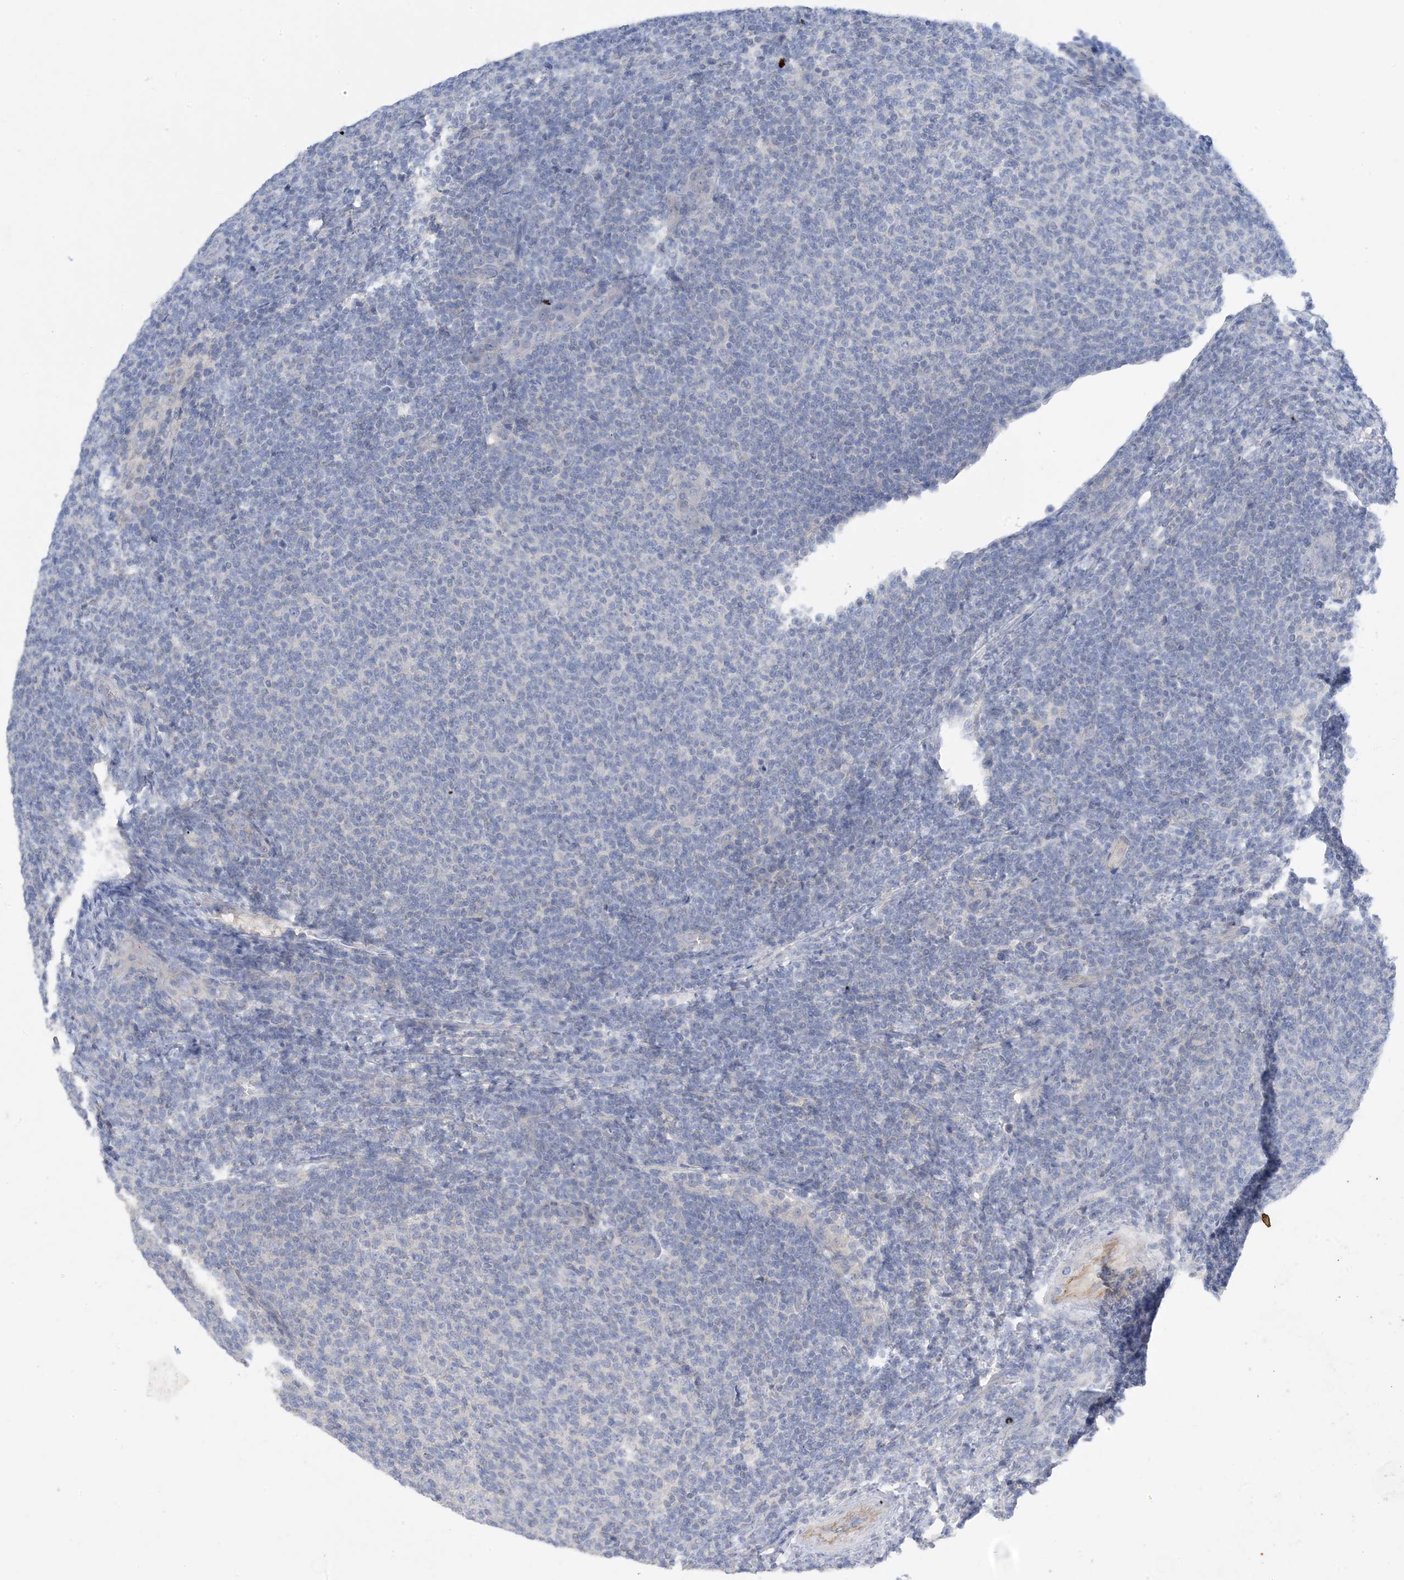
{"staining": {"intensity": "negative", "quantity": "none", "location": "none"}, "tissue": "lymphoma", "cell_type": "Tumor cells", "image_type": "cancer", "snomed": [{"axis": "morphology", "description": "Malignant lymphoma, non-Hodgkin's type, Low grade"}, {"axis": "topography", "description": "Lymph node"}], "caption": "Immunohistochemistry (IHC) micrograph of neoplastic tissue: lymphoma stained with DAB (3,3'-diaminobenzidine) demonstrates no significant protein staining in tumor cells. The staining was performed using DAB (3,3'-diaminobenzidine) to visualize the protein expression in brown, while the nuclei were stained in blue with hematoxylin (Magnification: 20x).", "gene": "KPRP", "patient": {"sex": "male", "age": 66}}